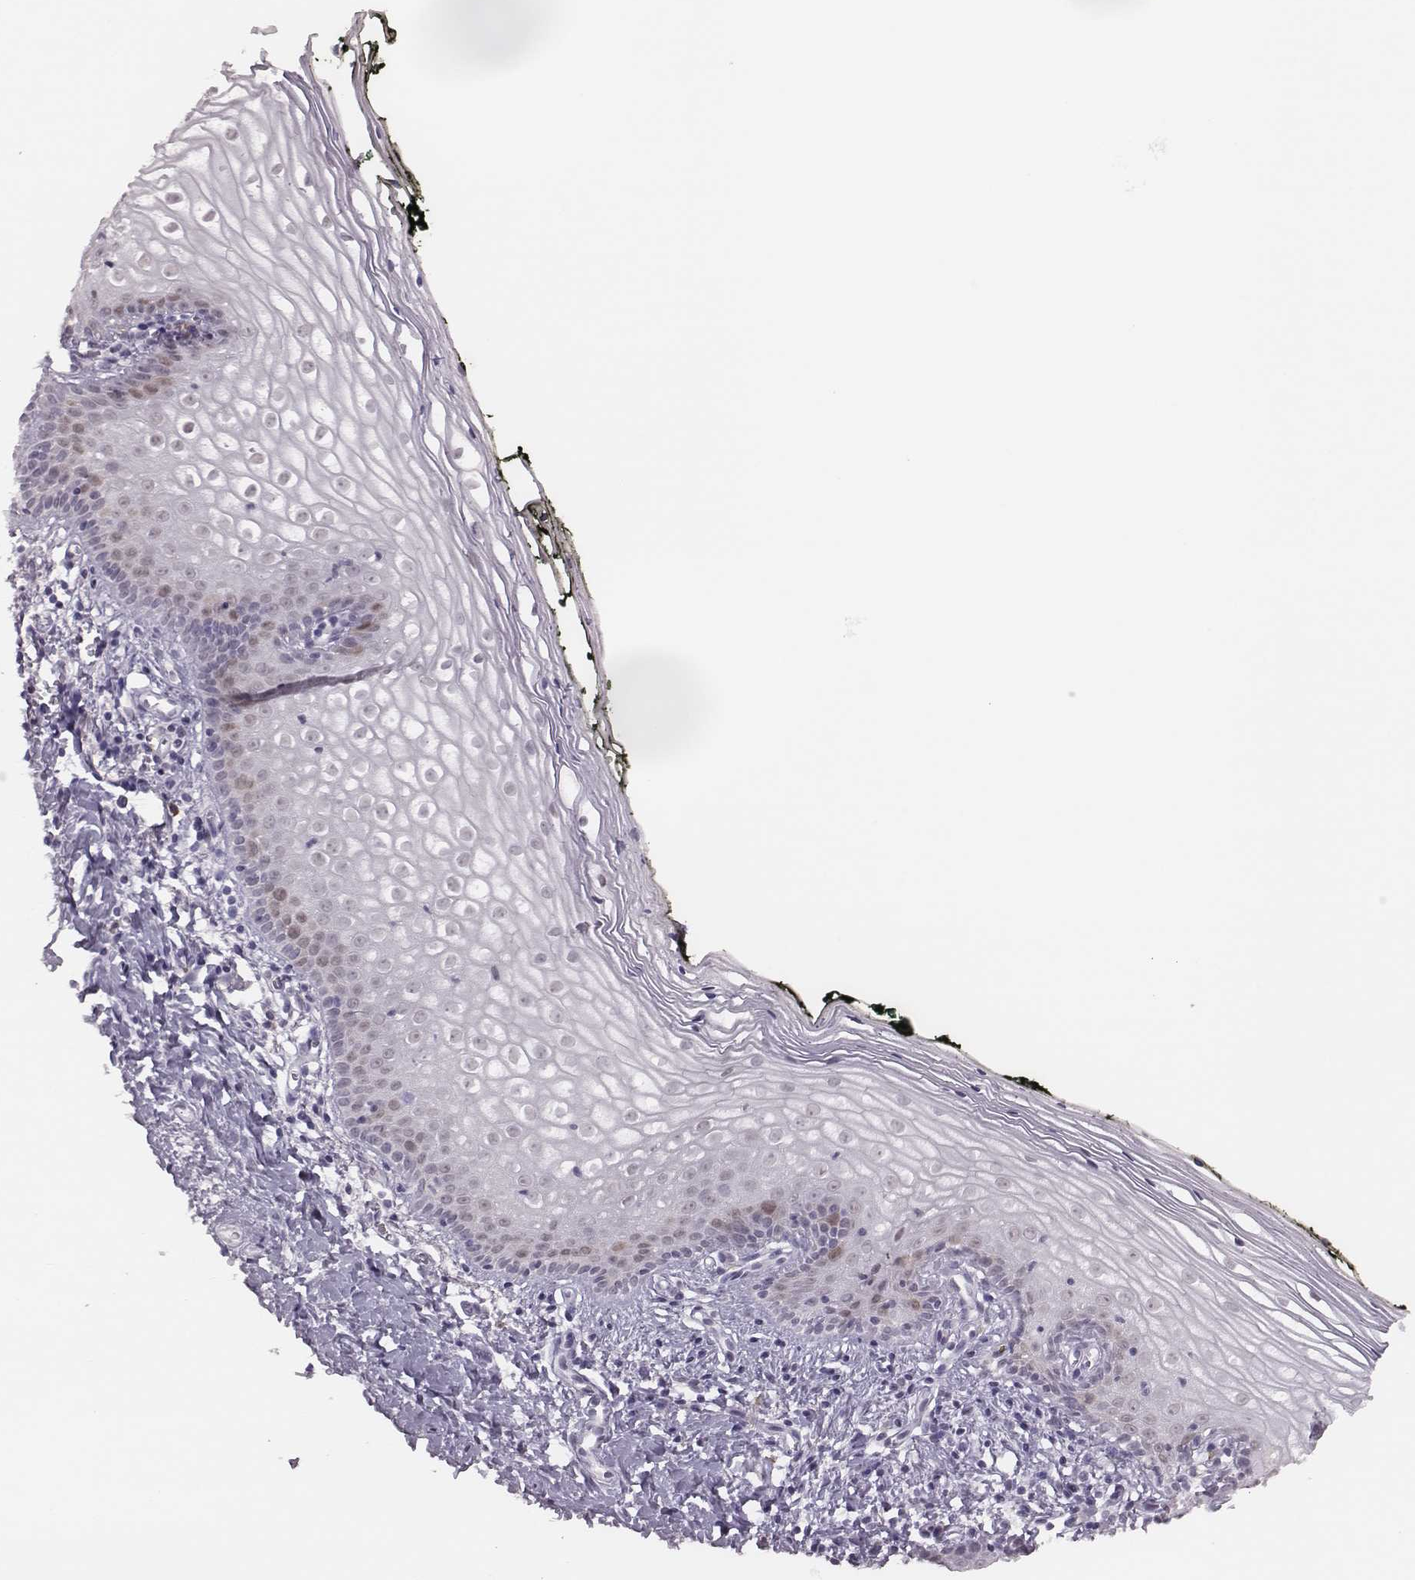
{"staining": {"intensity": "weak", "quantity": "<25%", "location": "cytoplasmic/membranous,nuclear"}, "tissue": "vagina", "cell_type": "Squamous epithelial cells", "image_type": "normal", "snomed": [{"axis": "morphology", "description": "Normal tissue, NOS"}, {"axis": "topography", "description": "Vagina"}], "caption": "The micrograph displays no staining of squamous epithelial cells in unremarkable vagina. (Immunohistochemistry (ihc), brightfield microscopy, high magnification).", "gene": "PBK", "patient": {"sex": "female", "age": 47}}